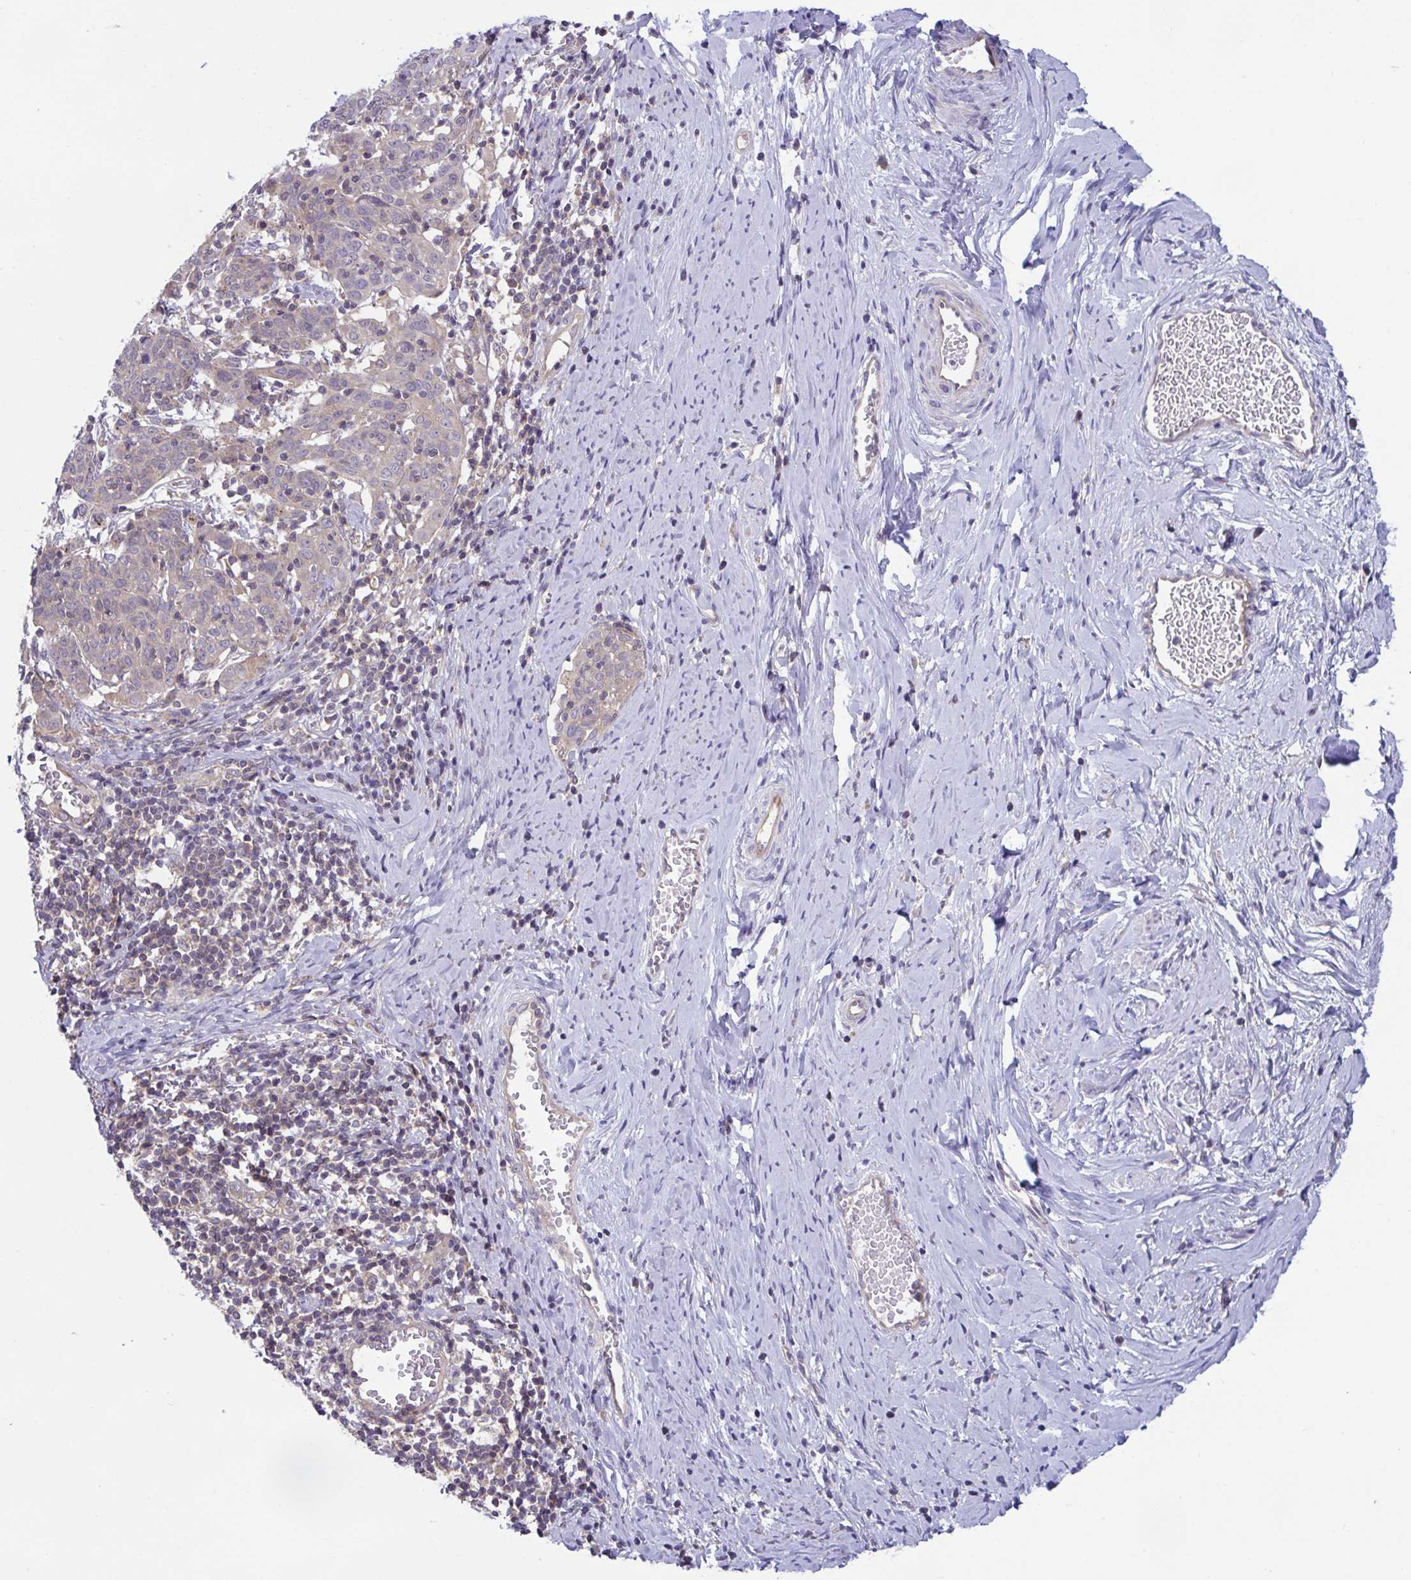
{"staining": {"intensity": "weak", "quantity": "<25%", "location": "cytoplasmic/membranous"}, "tissue": "cervical cancer", "cell_type": "Tumor cells", "image_type": "cancer", "snomed": [{"axis": "morphology", "description": "Squamous cell carcinoma, NOS"}, {"axis": "topography", "description": "Cervix"}], "caption": "High magnification brightfield microscopy of cervical cancer (squamous cell carcinoma) stained with DAB (3,3'-diaminobenzidine) (brown) and counterstained with hematoxylin (blue): tumor cells show no significant expression.", "gene": "IST1", "patient": {"sex": "female", "age": 67}}